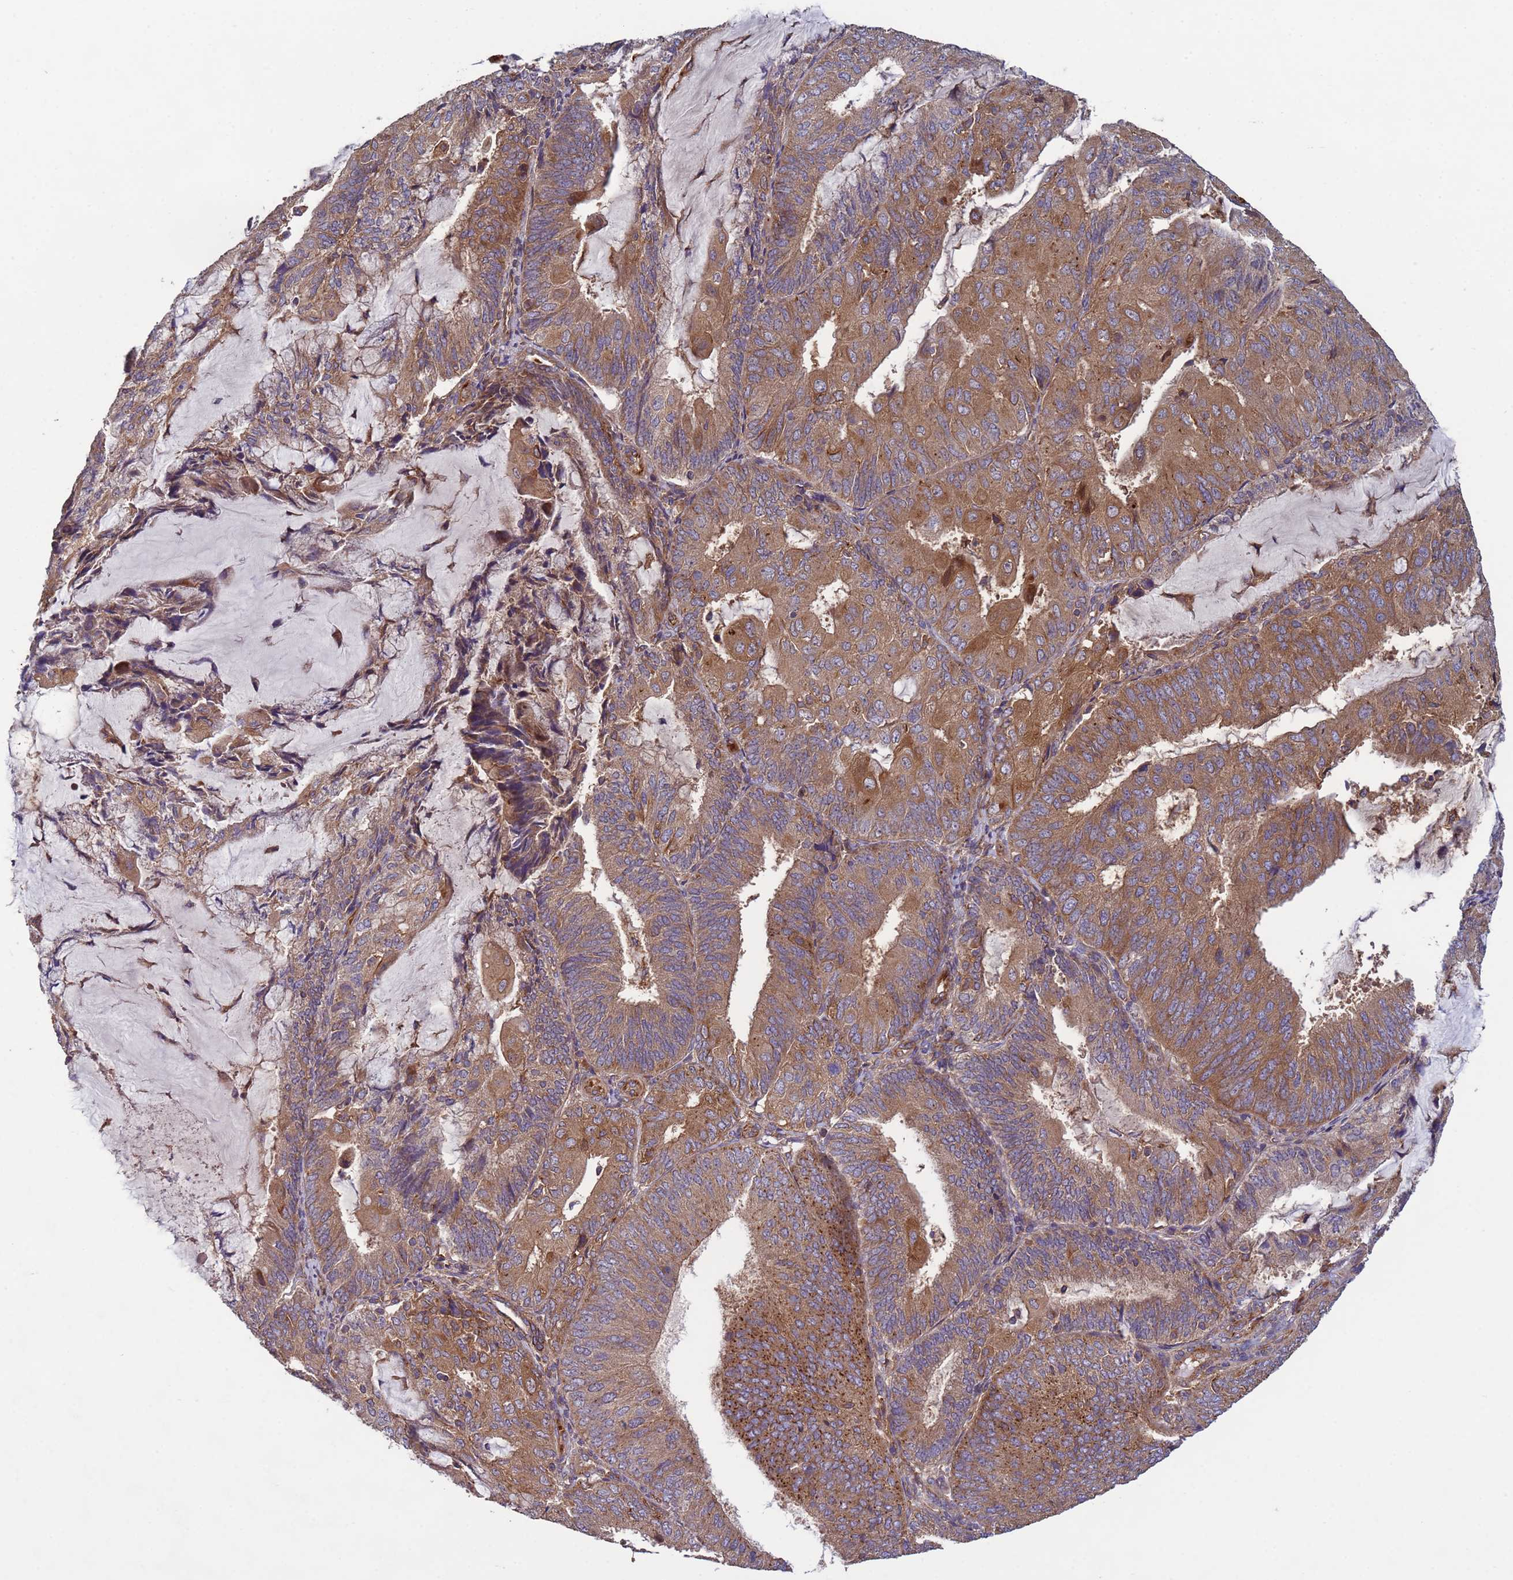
{"staining": {"intensity": "moderate", "quantity": ">75%", "location": "cytoplasmic/membranous"}, "tissue": "endometrial cancer", "cell_type": "Tumor cells", "image_type": "cancer", "snomed": [{"axis": "morphology", "description": "Adenocarcinoma, NOS"}, {"axis": "topography", "description": "Endometrium"}], "caption": "A micrograph showing moderate cytoplasmic/membranous positivity in about >75% of tumor cells in adenocarcinoma (endometrial), as visualized by brown immunohistochemical staining.", "gene": "RAB10", "patient": {"sex": "female", "age": 81}}